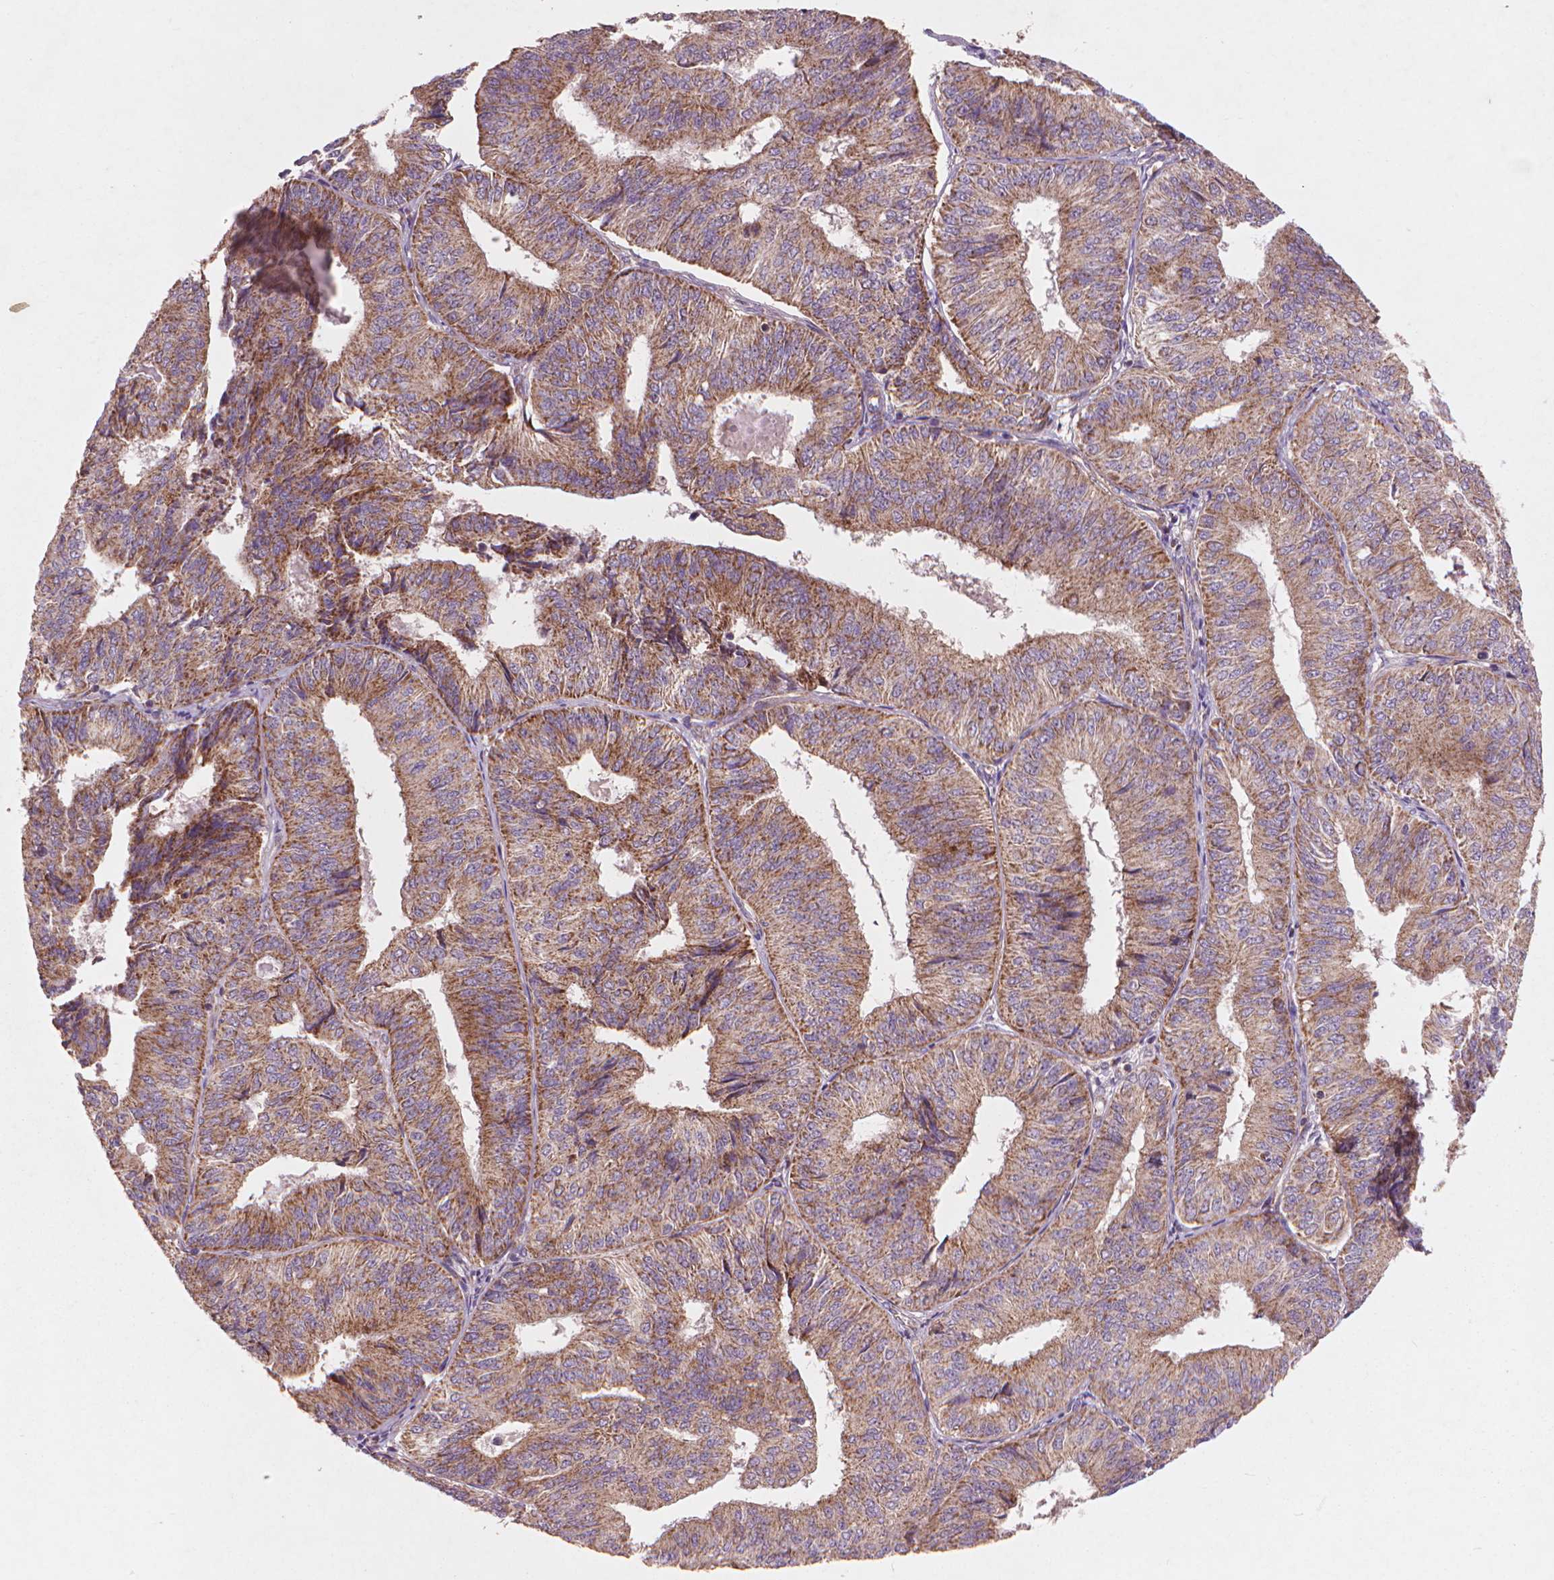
{"staining": {"intensity": "moderate", "quantity": ">75%", "location": "cytoplasmic/membranous"}, "tissue": "endometrial cancer", "cell_type": "Tumor cells", "image_type": "cancer", "snomed": [{"axis": "morphology", "description": "Adenocarcinoma, NOS"}, {"axis": "topography", "description": "Endometrium"}], "caption": "Adenocarcinoma (endometrial) tissue shows moderate cytoplasmic/membranous expression in approximately >75% of tumor cells, visualized by immunohistochemistry.", "gene": "NLRX1", "patient": {"sex": "female", "age": 58}}